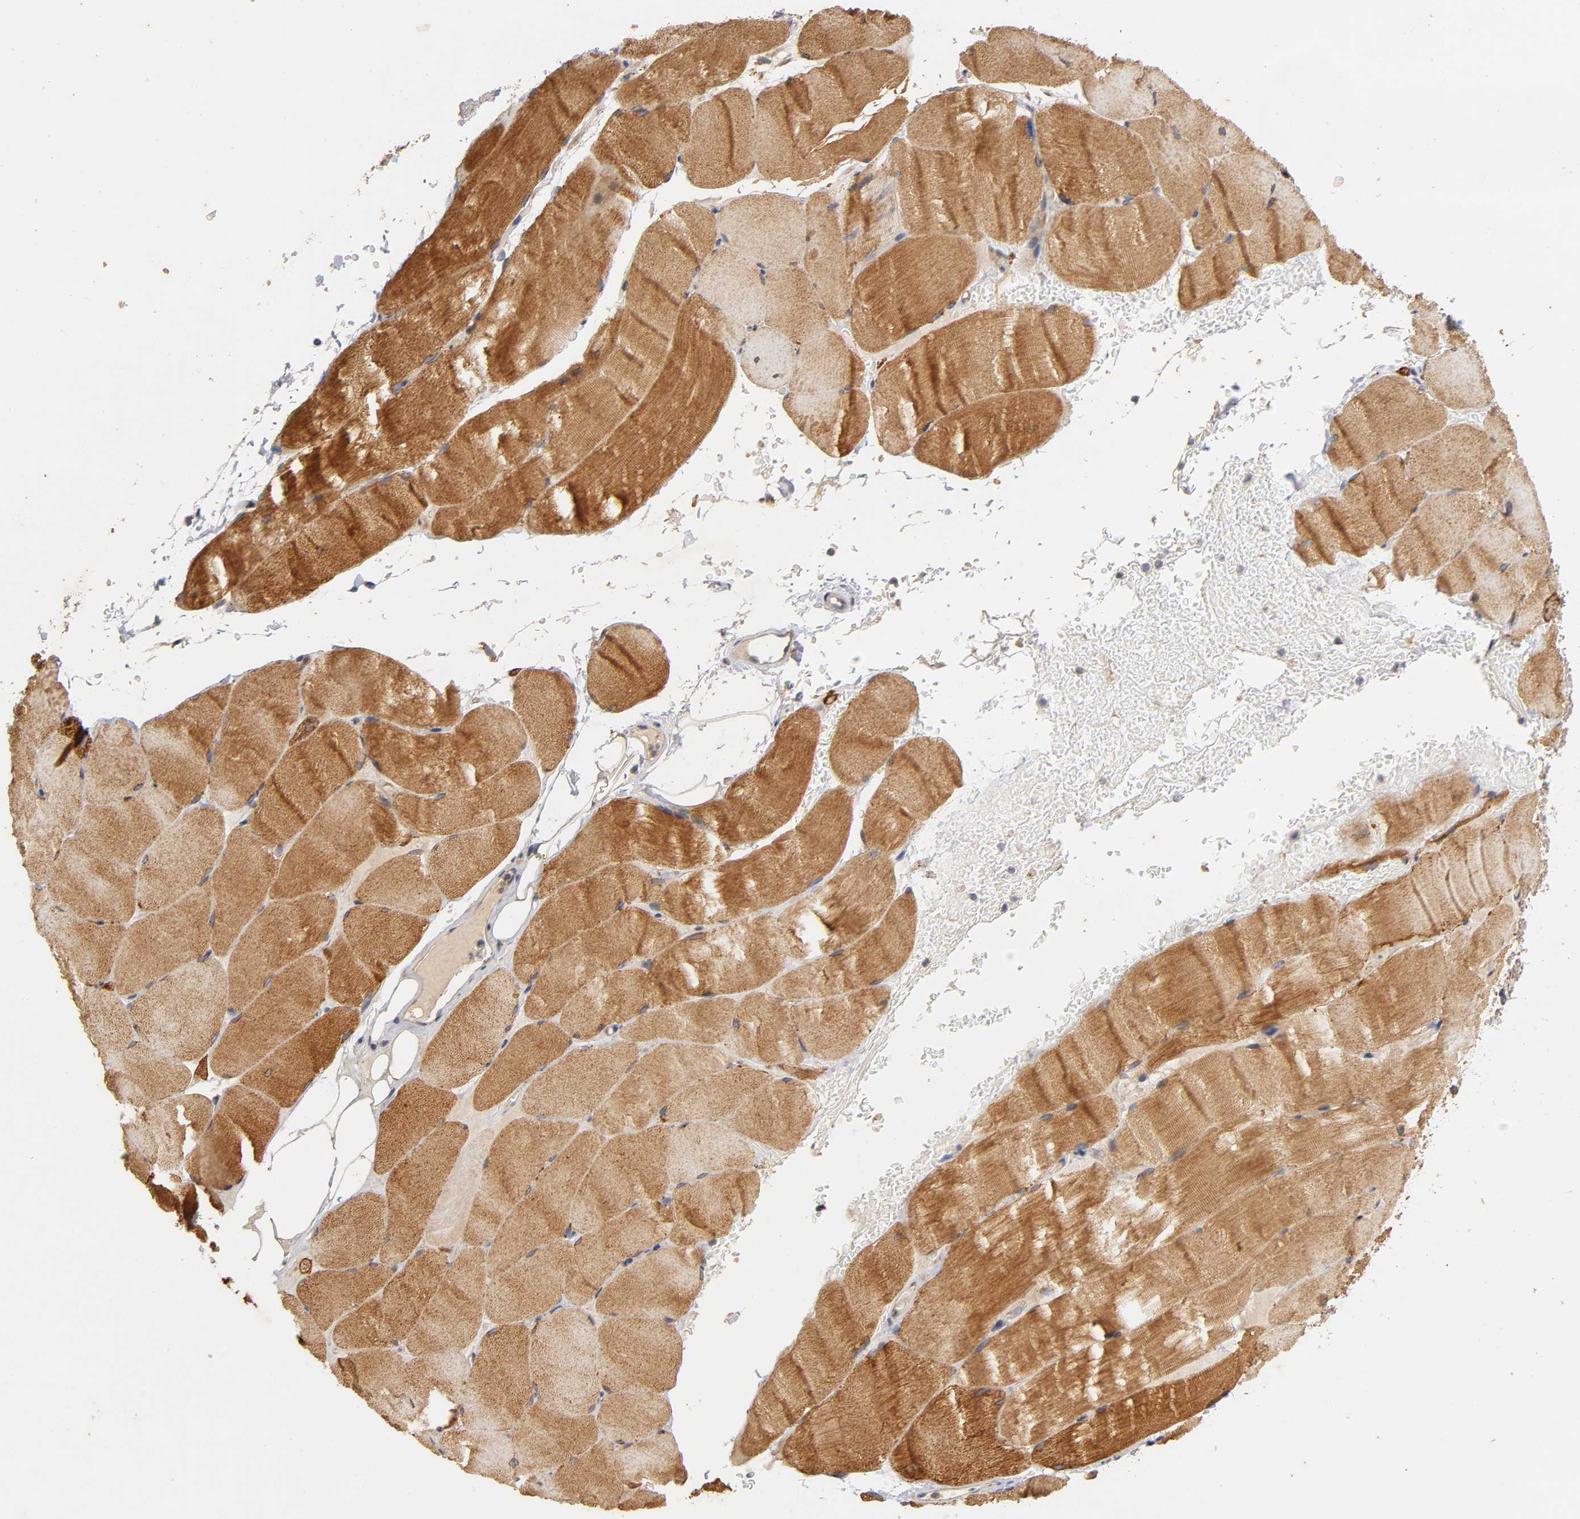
{"staining": {"intensity": "moderate", "quantity": ">75%", "location": "cytoplasmic/membranous"}, "tissue": "skeletal muscle", "cell_type": "Myocytes", "image_type": "normal", "snomed": [{"axis": "morphology", "description": "Normal tissue, NOS"}, {"axis": "topography", "description": "Skeletal muscle"}], "caption": "The immunohistochemical stain labels moderate cytoplasmic/membranous expression in myocytes of normal skeletal muscle.", "gene": "PDZD11", "patient": {"sex": "female", "age": 37}}